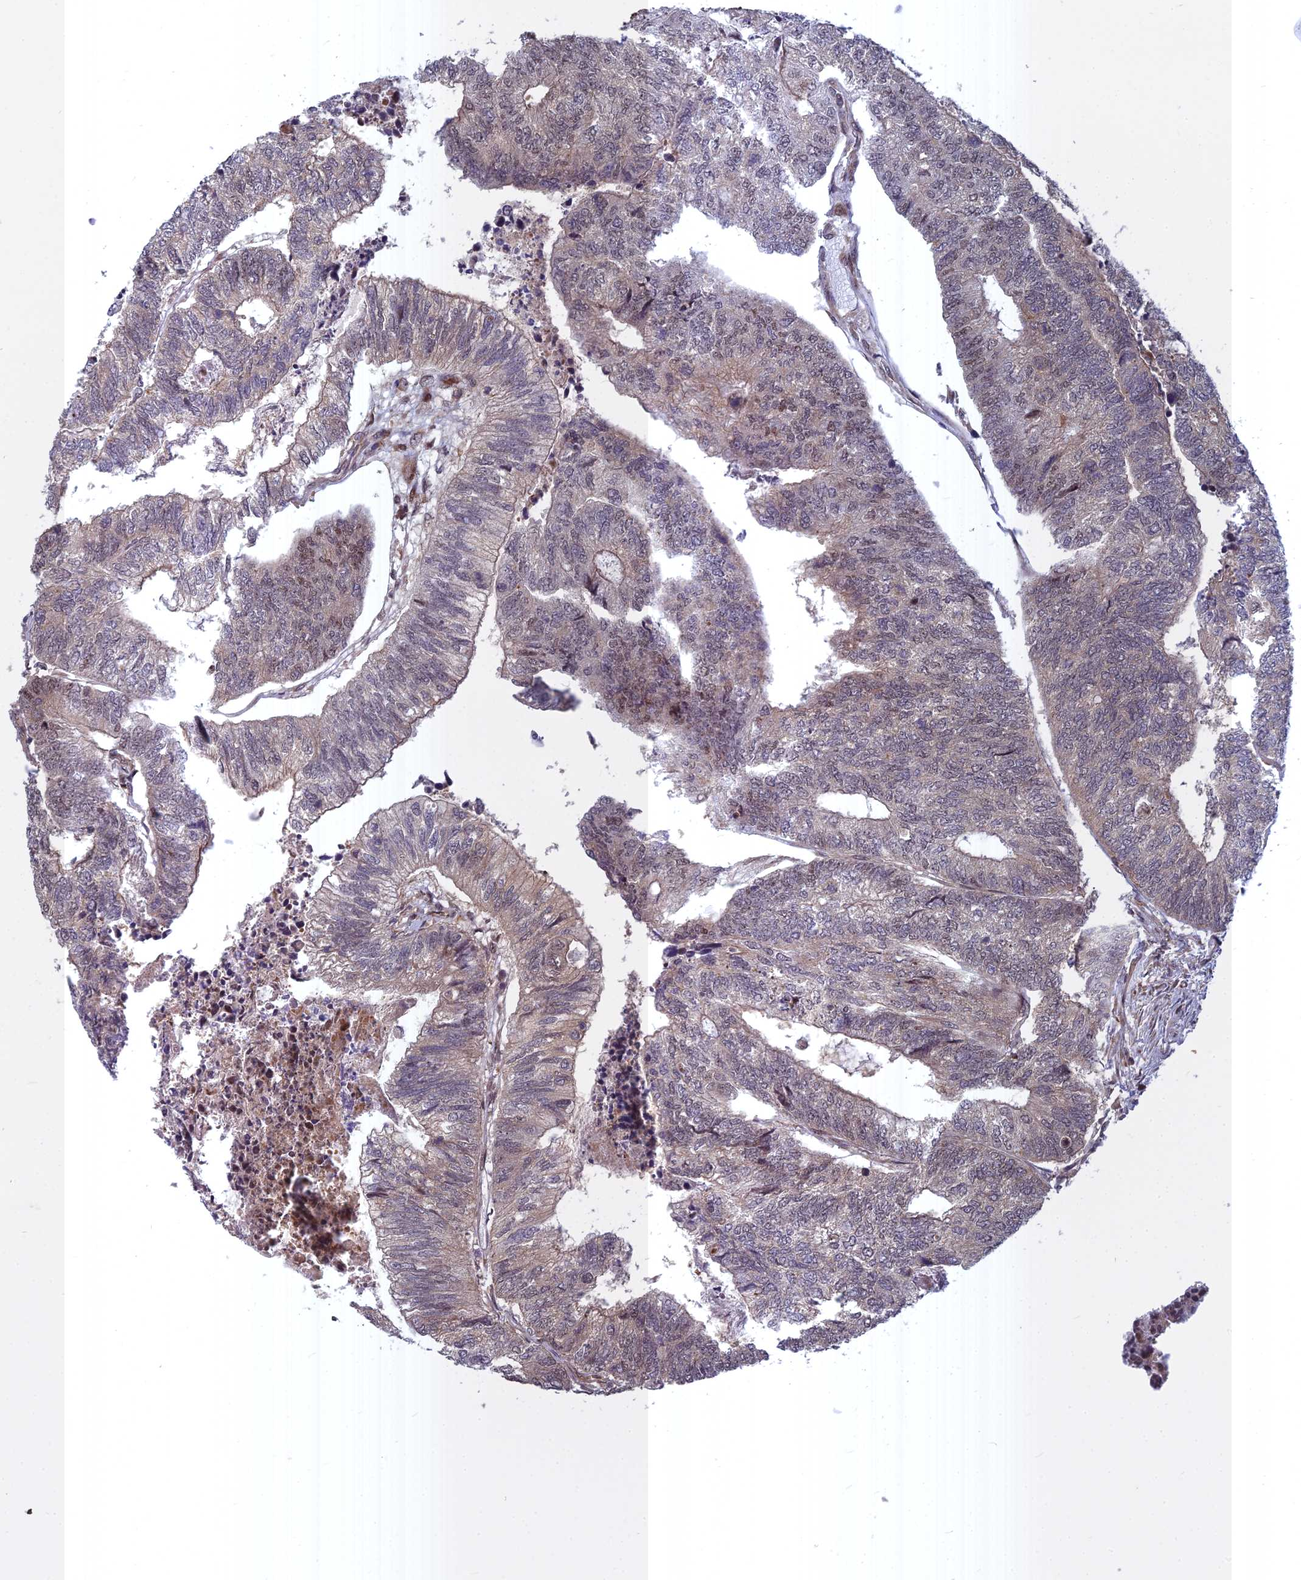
{"staining": {"intensity": "weak", "quantity": "25%-75%", "location": "cytoplasmic/membranous,nuclear"}, "tissue": "colorectal cancer", "cell_type": "Tumor cells", "image_type": "cancer", "snomed": [{"axis": "morphology", "description": "Adenocarcinoma, NOS"}, {"axis": "topography", "description": "Colon"}], "caption": "The photomicrograph demonstrates a brown stain indicating the presence of a protein in the cytoplasmic/membranous and nuclear of tumor cells in colorectal adenocarcinoma.", "gene": "COMMD2", "patient": {"sex": "female", "age": 67}}